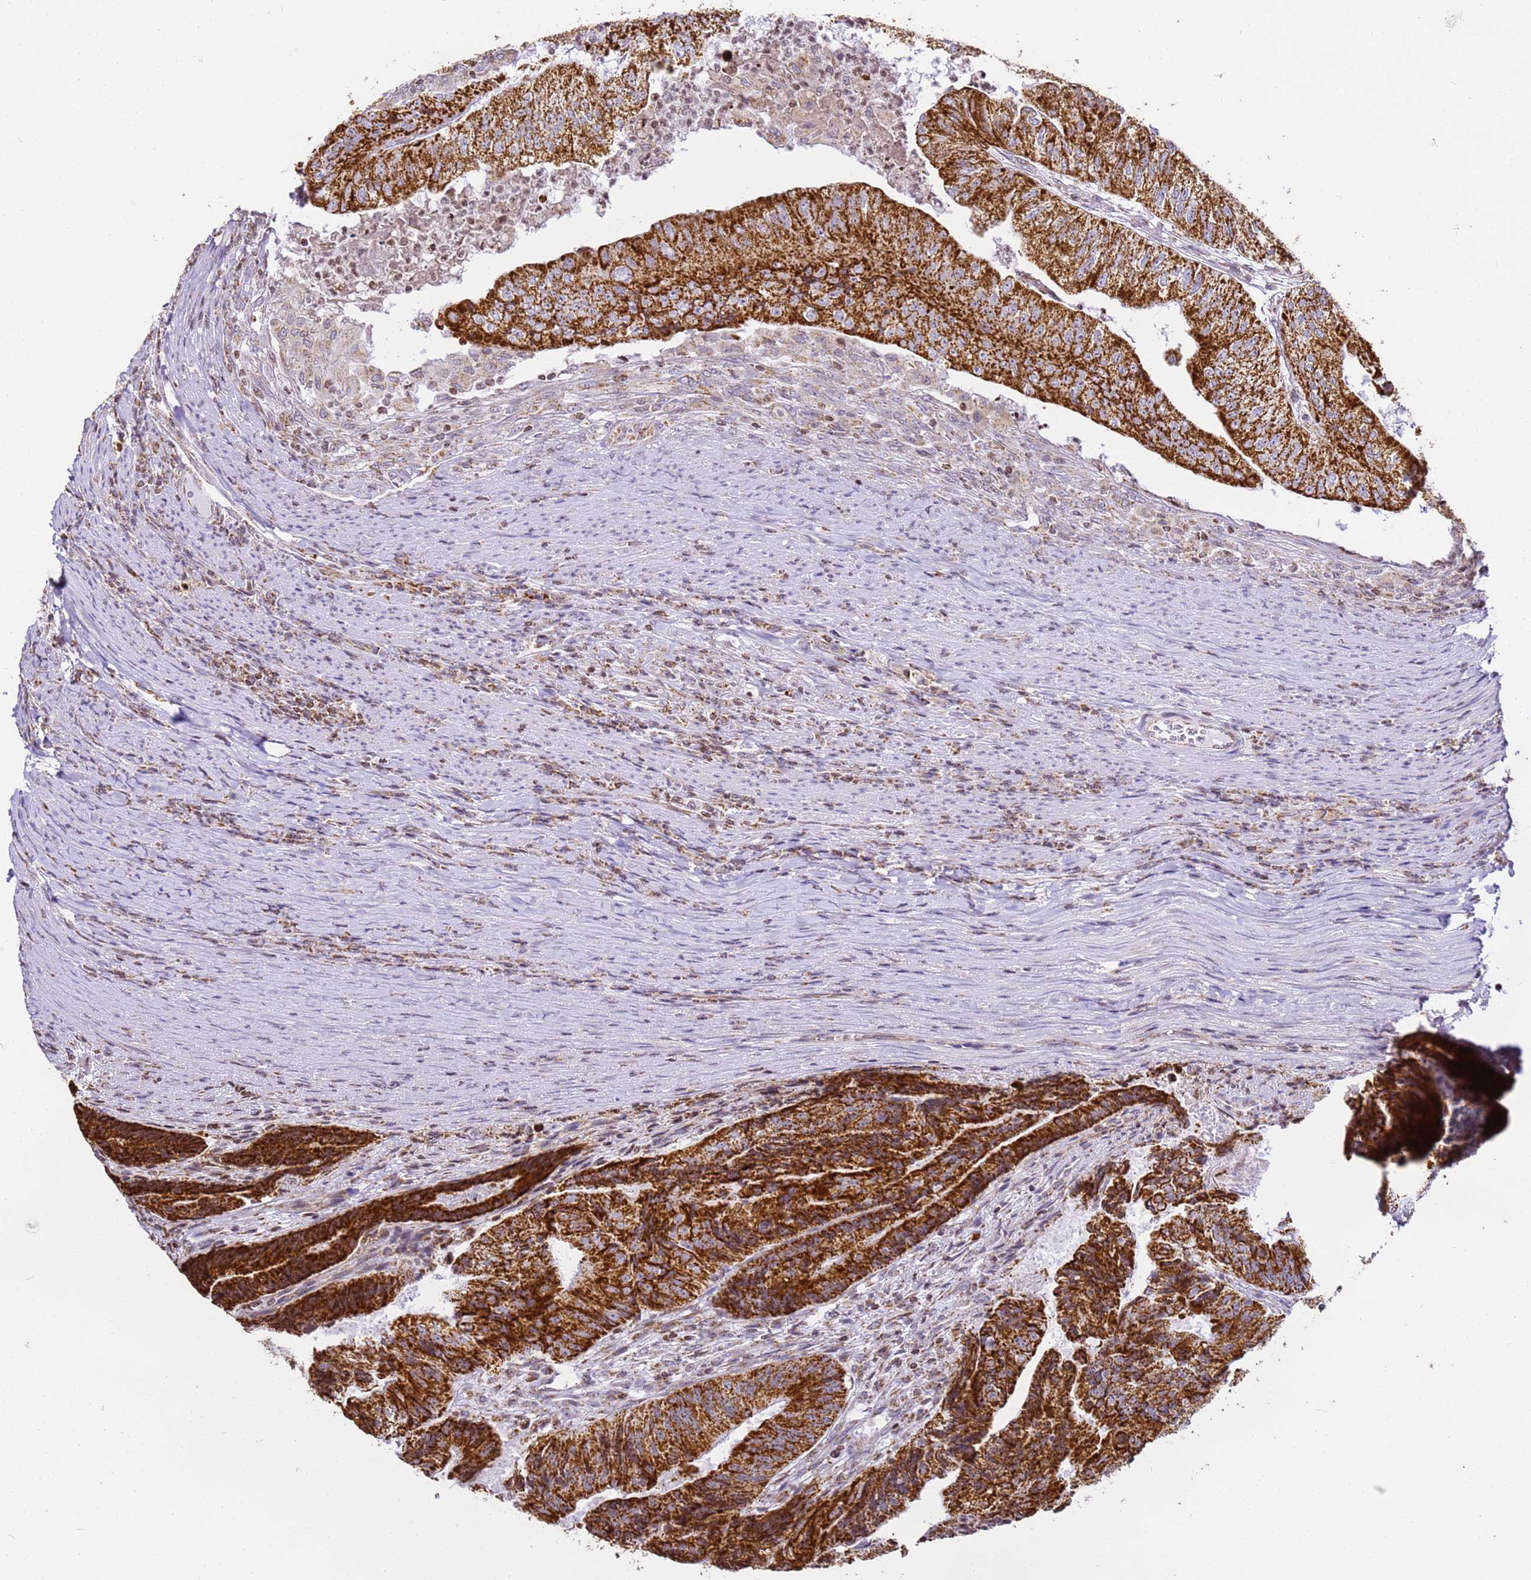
{"staining": {"intensity": "strong", "quantity": ">75%", "location": "cytoplasmic/membranous"}, "tissue": "colorectal cancer", "cell_type": "Tumor cells", "image_type": "cancer", "snomed": [{"axis": "morphology", "description": "Adenocarcinoma, NOS"}, {"axis": "topography", "description": "Colon"}], "caption": "Immunohistochemical staining of human colorectal adenocarcinoma shows high levels of strong cytoplasmic/membranous staining in about >75% of tumor cells. The staining is performed using DAB (3,3'-diaminobenzidine) brown chromogen to label protein expression. The nuclei are counter-stained blue using hematoxylin.", "gene": "HSPE1", "patient": {"sex": "female", "age": 67}}